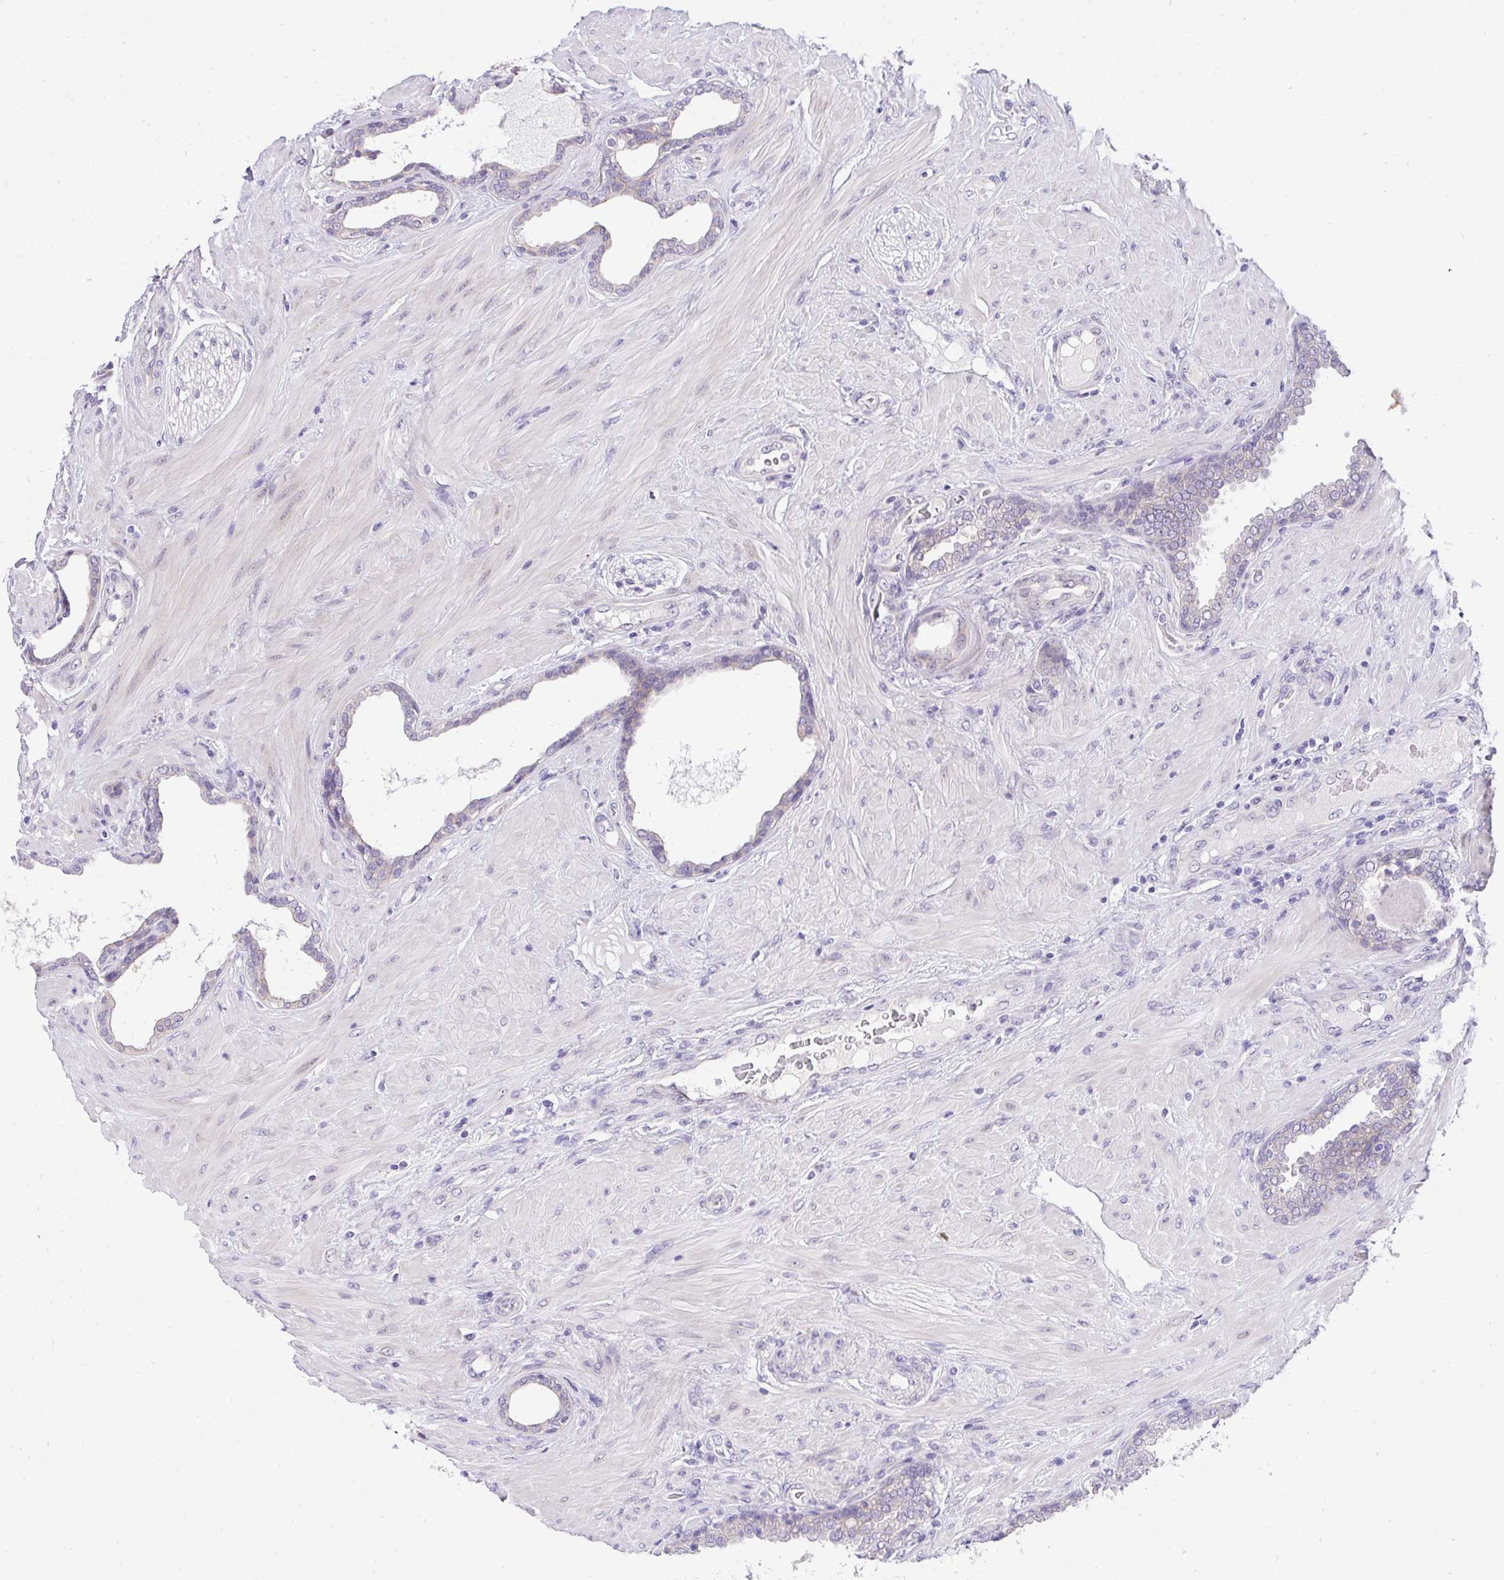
{"staining": {"intensity": "weak", "quantity": "<25%", "location": "cytoplasmic/membranous"}, "tissue": "prostate cancer", "cell_type": "Tumor cells", "image_type": "cancer", "snomed": [{"axis": "morphology", "description": "Adenocarcinoma, High grade"}, {"axis": "topography", "description": "Prostate"}], "caption": "This is an immunohistochemistry (IHC) photomicrograph of prostate cancer. There is no positivity in tumor cells.", "gene": "VGLL3", "patient": {"sex": "male", "age": 62}}